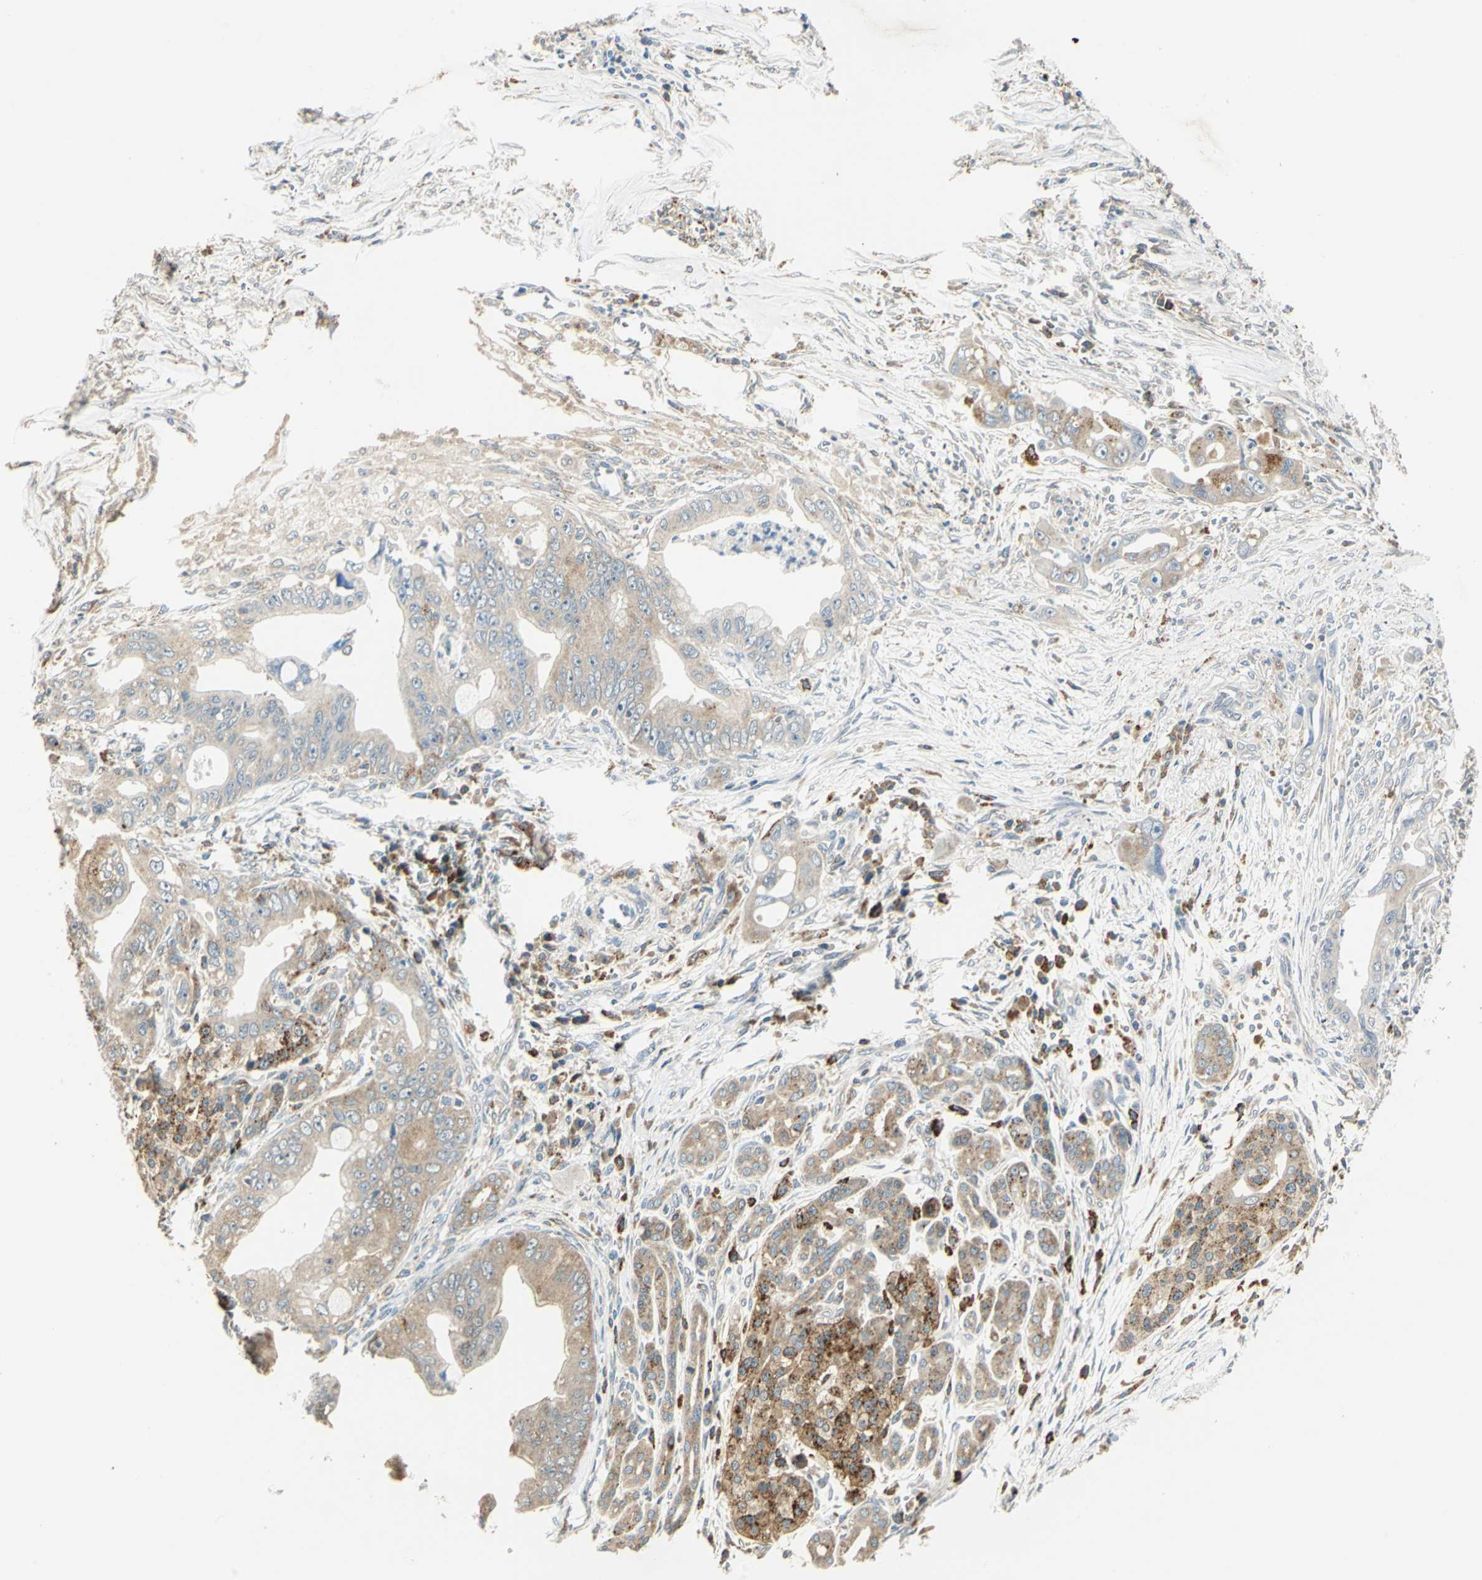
{"staining": {"intensity": "weak", "quantity": "25%-75%", "location": "cytoplasmic/membranous"}, "tissue": "pancreatic cancer", "cell_type": "Tumor cells", "image_type": "cancer", "snomed": [{"axis": "morphology", "description": "Adenocarcinoma, NOS"}, {"axis": "topography", "description": "Pancreas"}], "caption": "Weak cytoplasmic/membranous expression for a protein is present in approximately 25%-75% of tumor cells of pancreatic cancer using IHC.", "gene": "NIT1", "patient": {"sex": "male", "age": 59}}